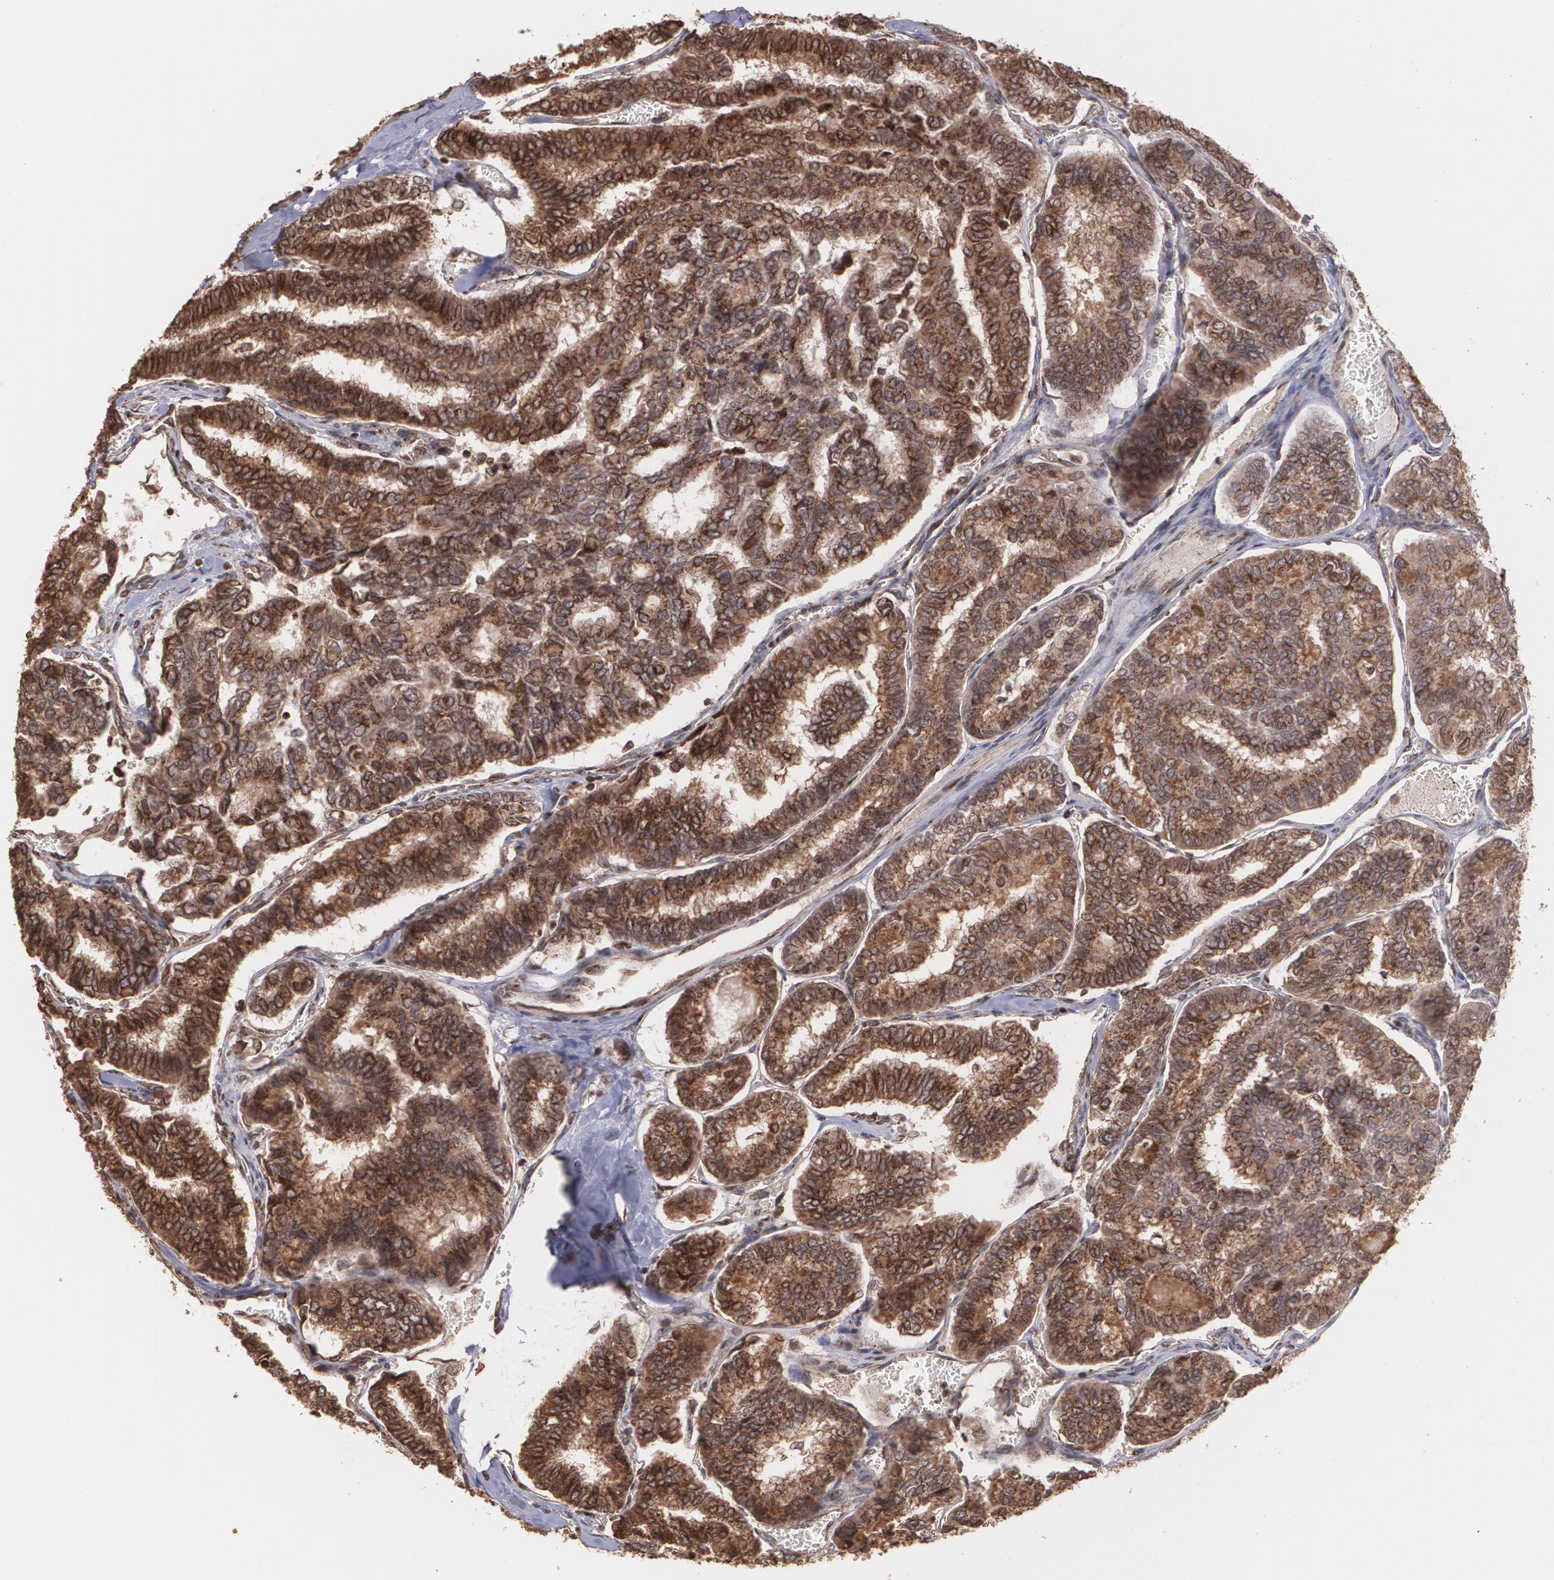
{"staining": {"intensity": "strong", "quantity": ">75%", "location": "cytoplasmic/membranous"}, "tissue": "thyroid cancer", "cell_type": "Tumor cells", "image_type": "cancer", "snomed": [{"axis": "morphology", "description": "Papillary adenocarcinoma, NOS"}, {"axis": "topography", "description": "Thyroid gland"}], "caption": "Immunohistochemistry (IHC) histopathology image of human thyroid cancer (papillary adenocarcinoma) stained for a protein (brown), which displays high levels of strong cytoplasmic/membranous staining in about >75% of tumor cells.", "gene": "TRIP11", "patient": {"sex": "female", "age": 35}}